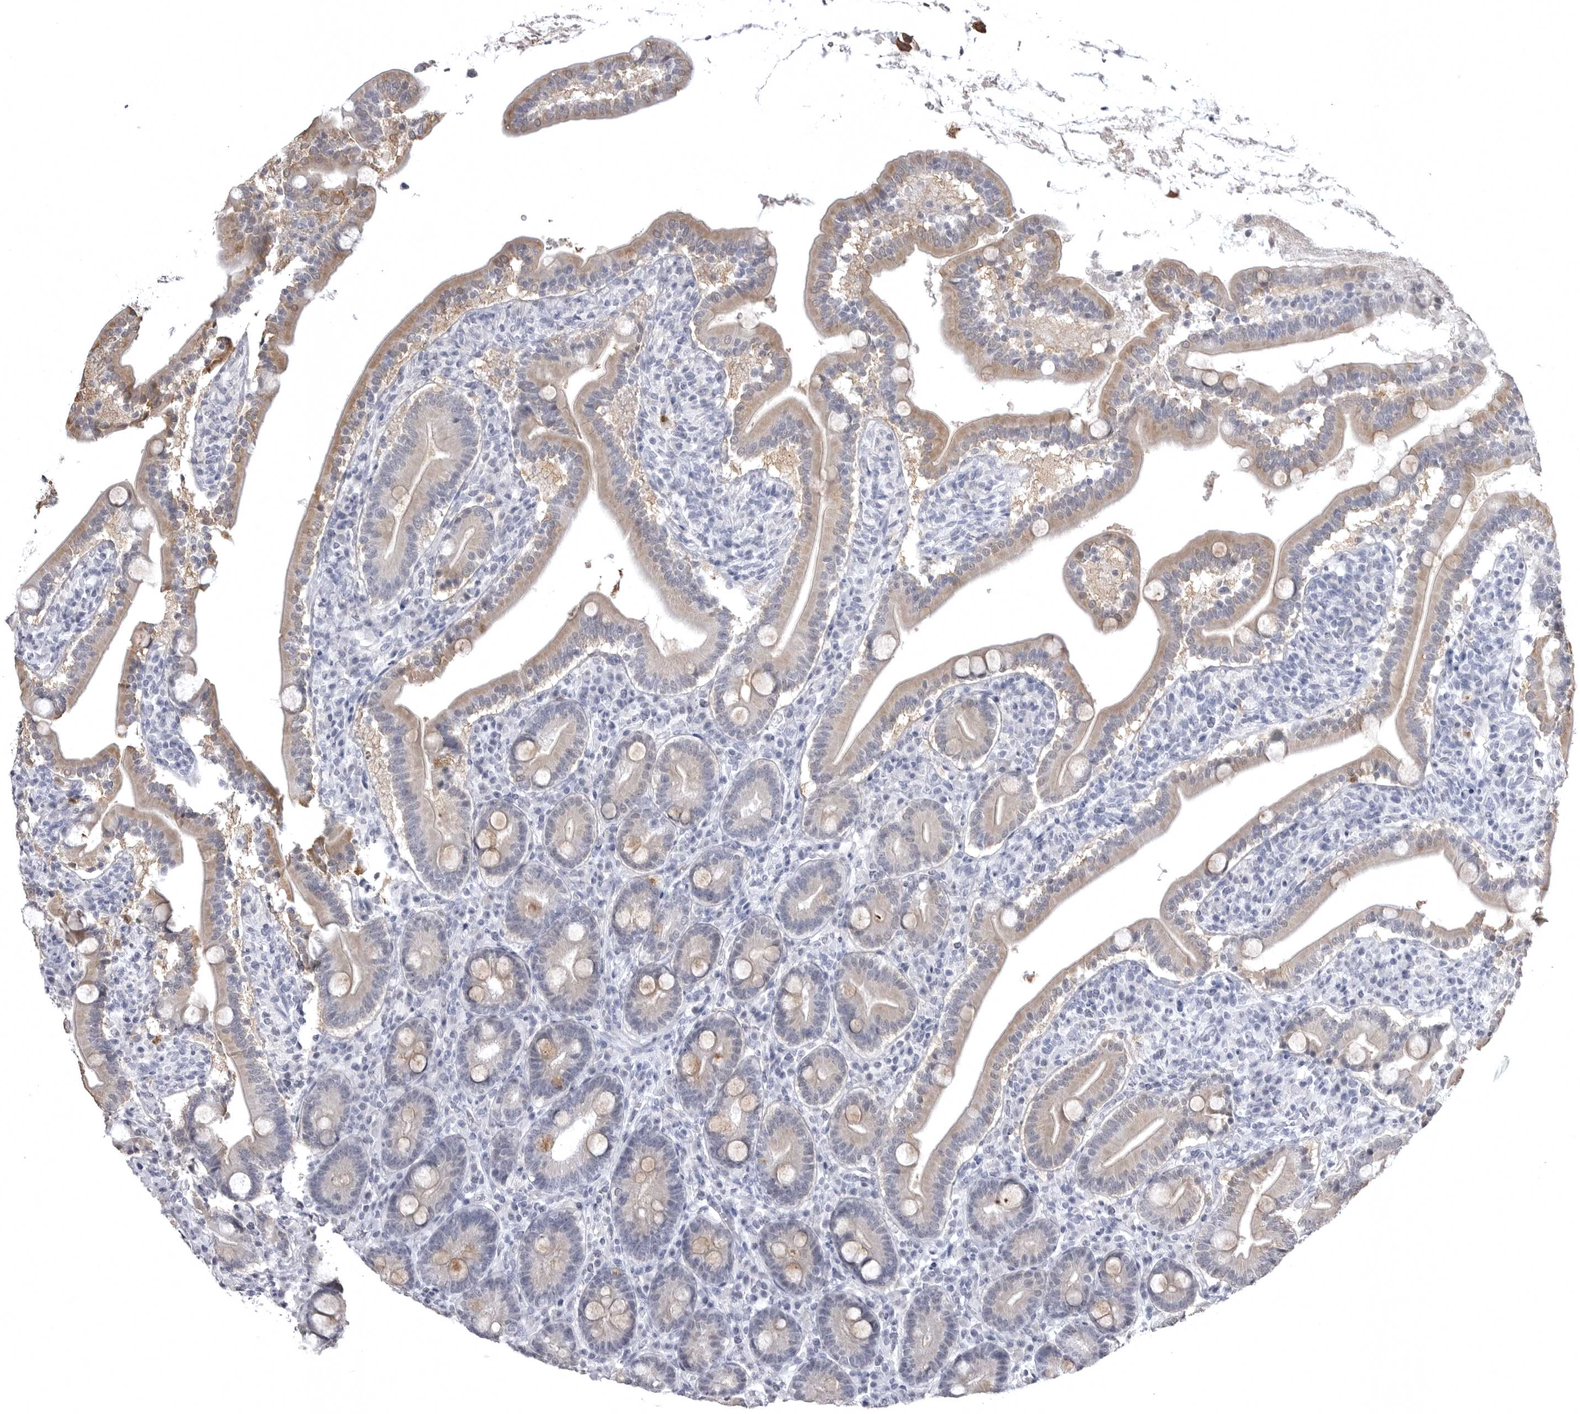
{"staining": {"intensity": "moderate", "quantity": ">75%", "location": "cytoplasmic/membranous"}, "tissue": "duodenum", "cell_type": "Glandular cells", "image_type": "normal", "snomed": [{"axis": "morphology", "description": "Normal tissue, NOS"}, {"axis": "topography", "description": "Duodenum"}], "caption": "The photomicrograph reveals immunohistochemical staining of unremarkable duodenum. There is moderate cytoplasmic/membranous expression is seen in approximately >75% of glandular cells.", "gene": "STAP2", "patient": {"sex": "male", "age": 35}}